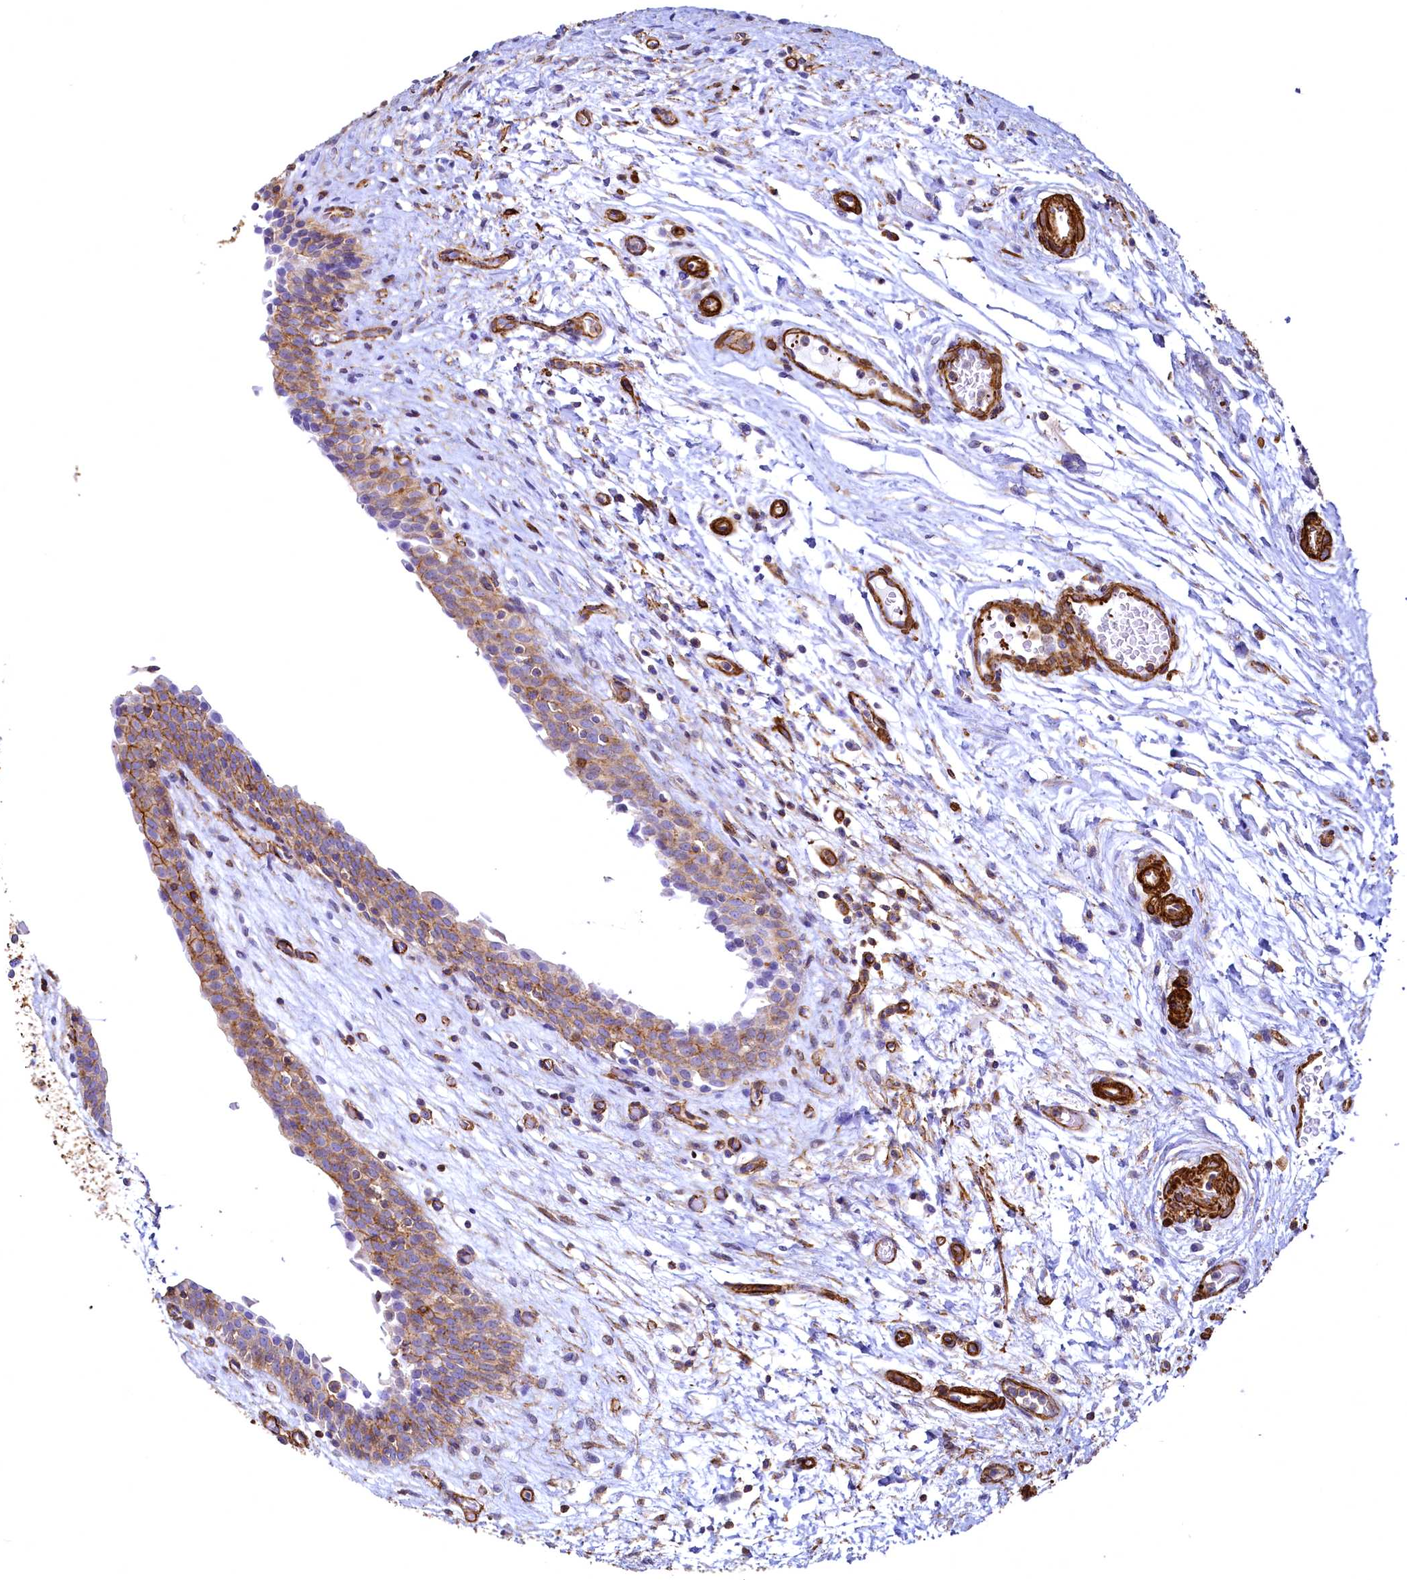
{"staining": {"intensity": "moderate", "quantity": ">75%", "location": "cytoplasmic/membranous"}, "tissue": "urinary bladder", "cell_type": "Urothelial cells", "image_type": "normal", "snomed": [{"axis": "morphology", "description": "Normal tissue, NOS"}, {"axis": "topography", "description": "Urinary bladder"}], "caption": "High-power microscopy captured an immunohistochemistry photomicrograph of normal urinary bladder, revealing moderate cytoplasmic/membranous positivity in approximately >75% of urothelial cells.", "gene": "THBS1", "patient": {"sex": "male", "age": 83}}